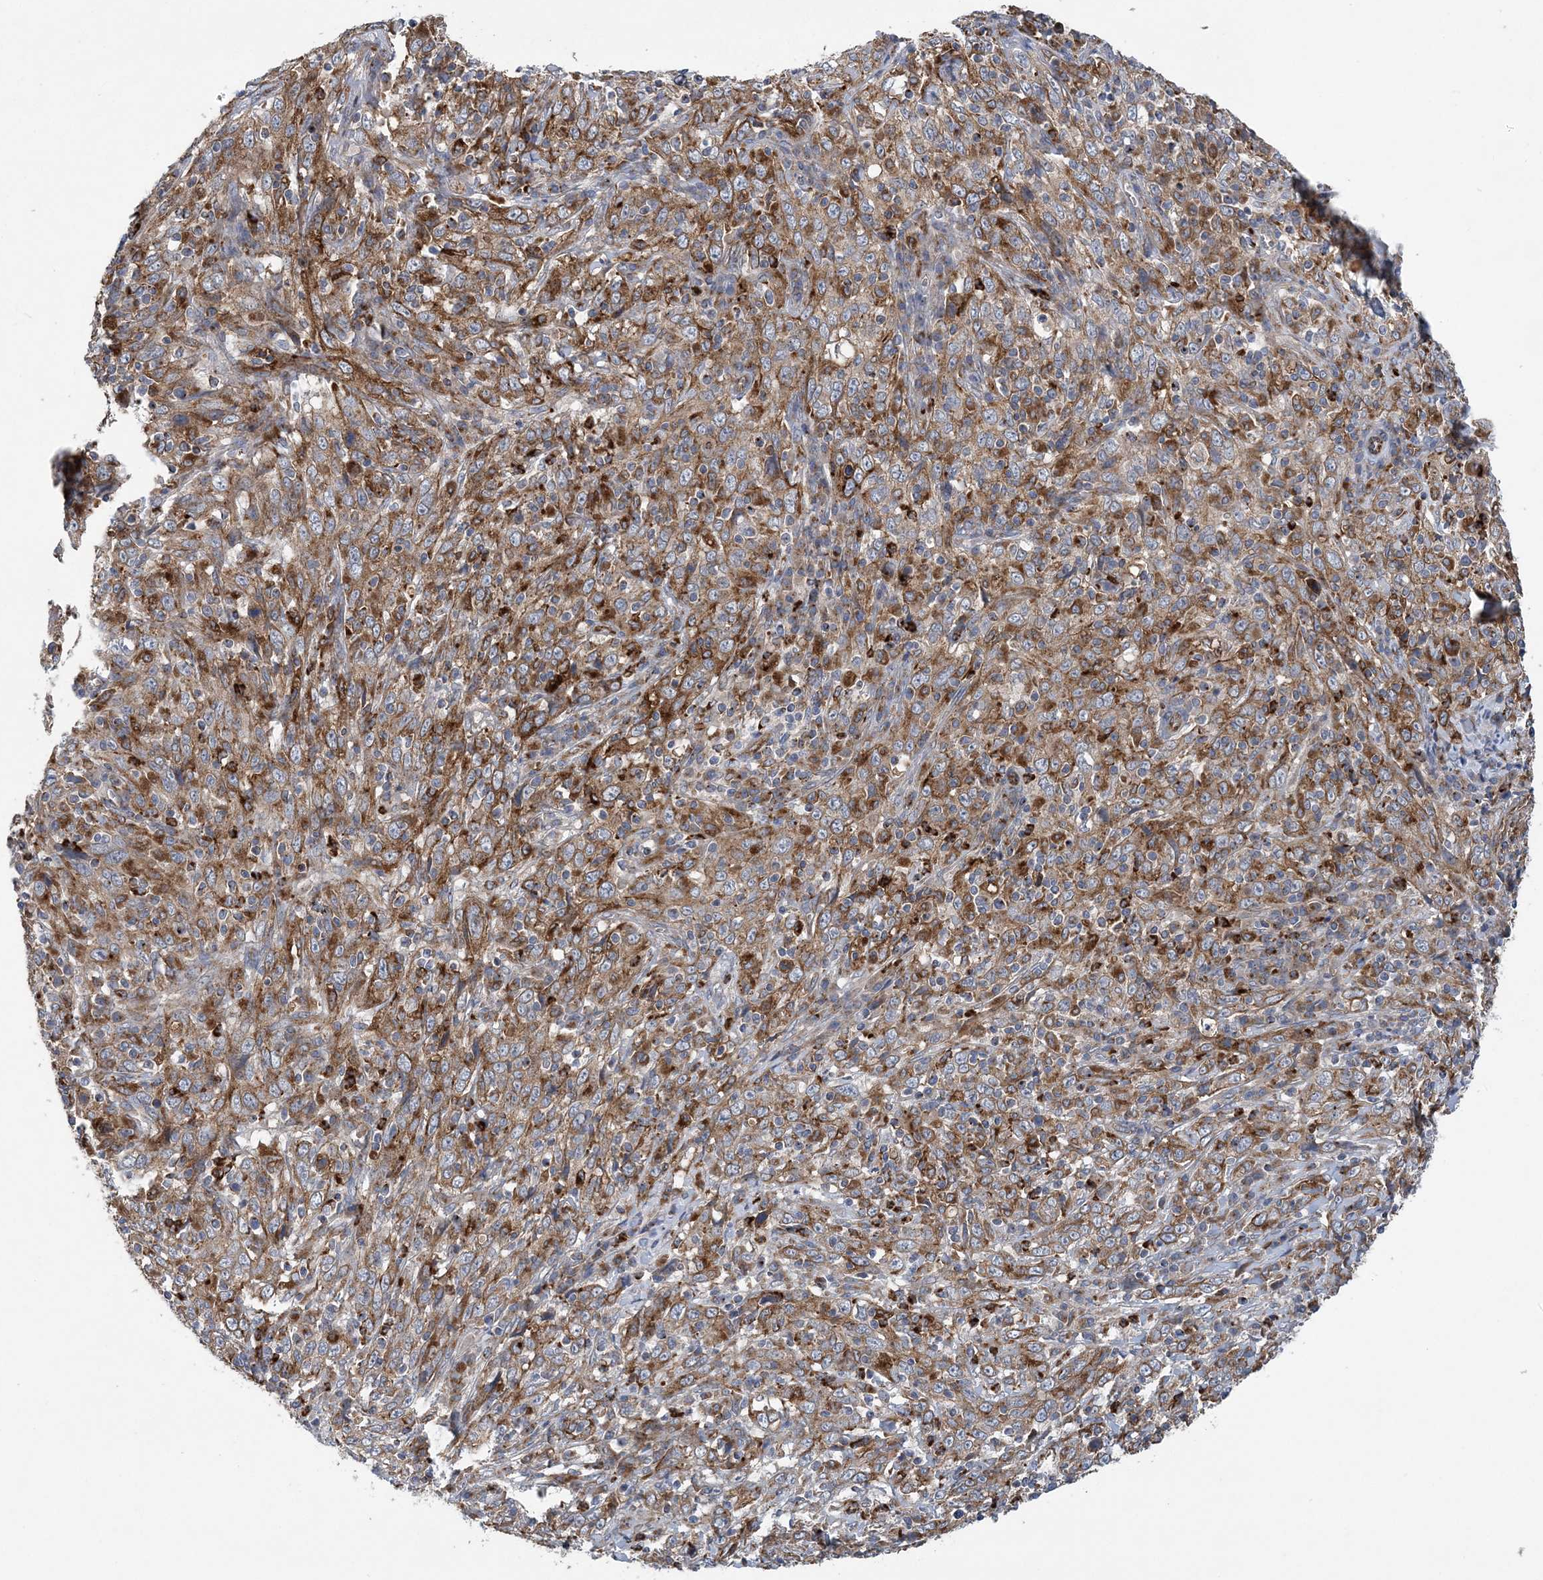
{"staining": {"intensity": "moderate", "quantity": ">75%", "location": "cytoplasmic/membranous"}, "tissue": "cervical cancer", "cell_type": "Tumor cells", "image_type": "cancer", "snomed": [{"axis": "morphology", "description": "Squamous cell carcinoma, NOS"}, {"axis": "topography", "description": "Cervix"}], "caption": "Brown immunohistochemical staining in cervical squamous cell carcinoma displays moderate cytoplasmic/membranous staining in about >75% of tumor cells.", "gene": "PTTG1IP", "patient": {"sex": "female", "age": 46}}